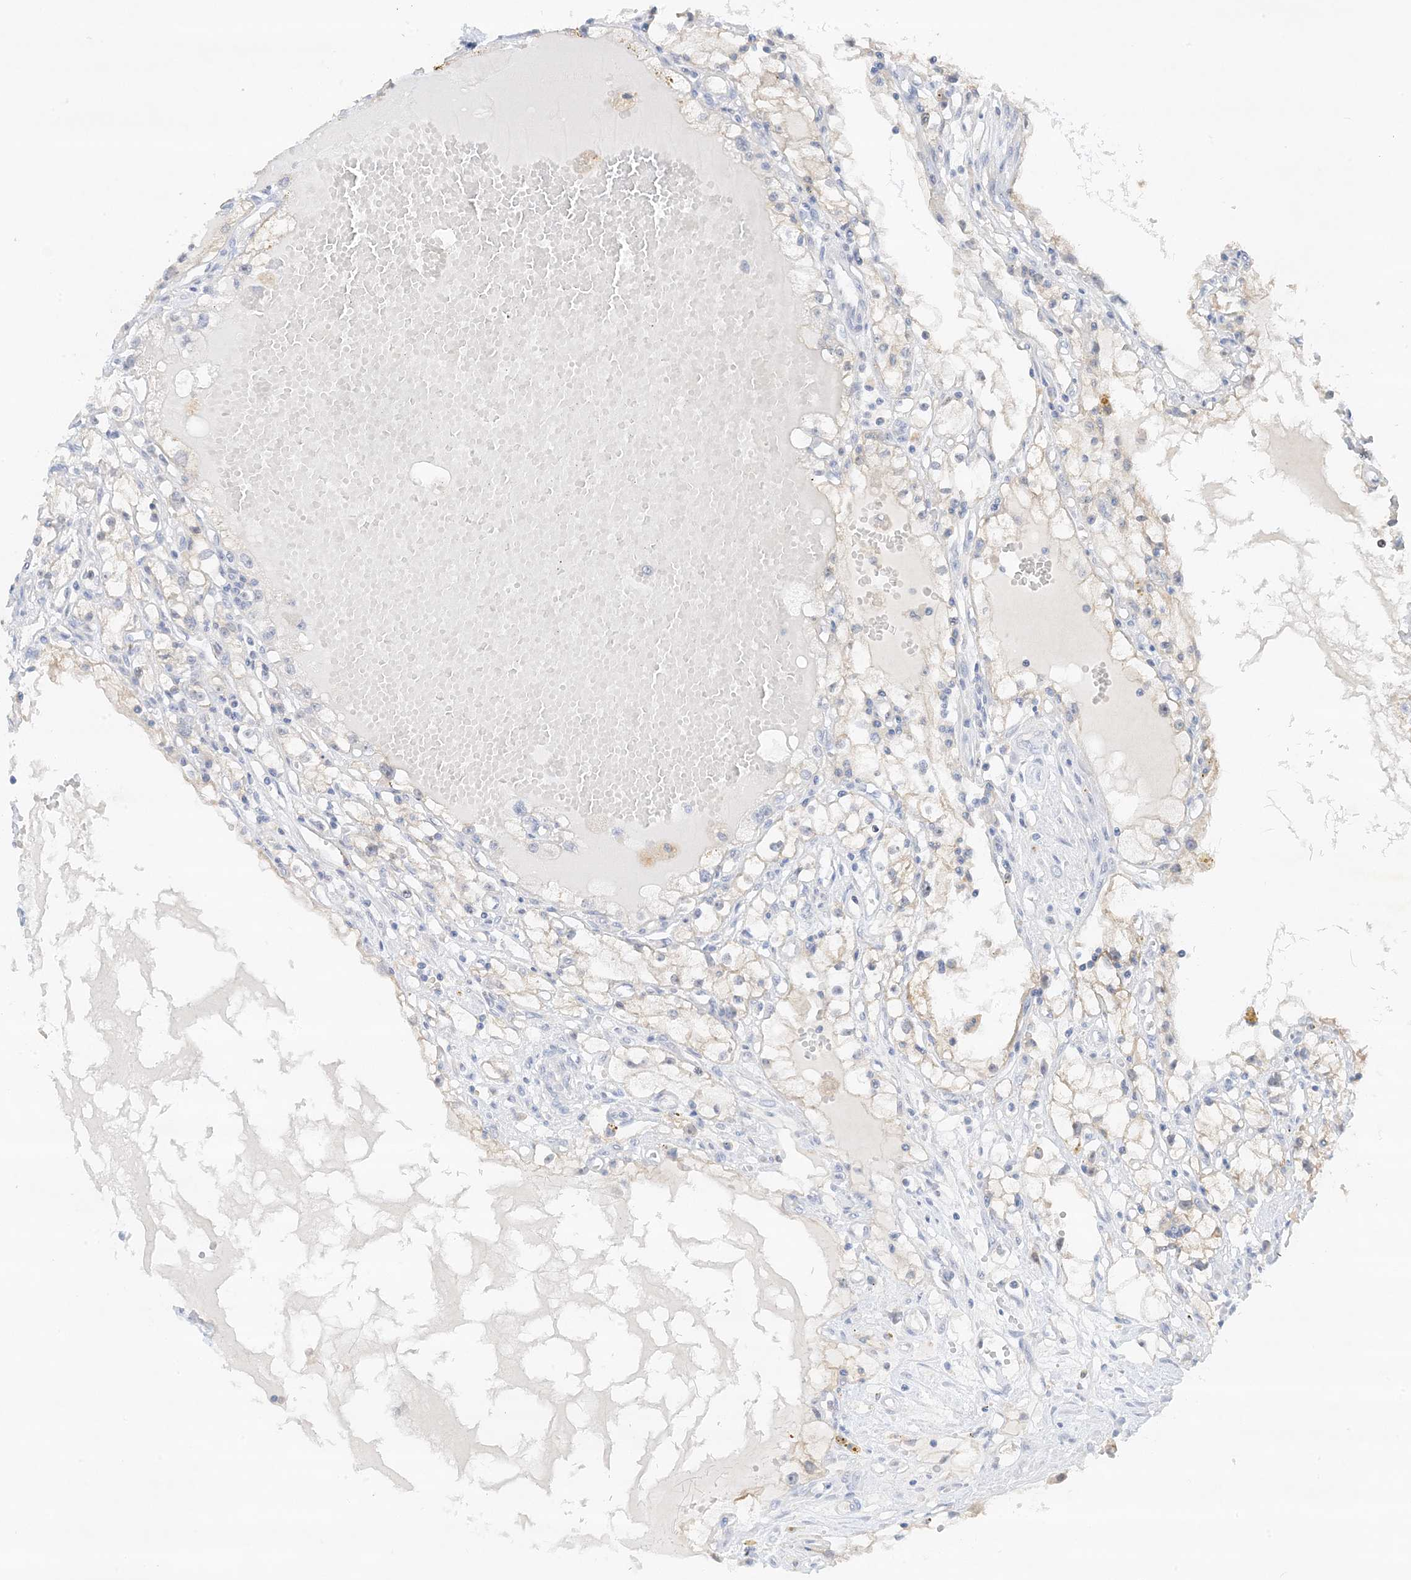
{"staining": {"intensity": "negative", "quantity": "none", "location": "none"}, "tissue": "renal cancer", "cell_type": "Tumor cells", "image_type": "cancer", "snomed": [{"axis": "morphology", "description": "Adenocarcinoma, NOS"}, {"axis": "topography", "description": "Kidney"}], "caption": "This is an IHC photomicrograph of renal cancer (adenocarcinoma). There is no expression in tumor cells.", "gene": "KIFBP", "patient": {"sex": "male", "age": 56}}